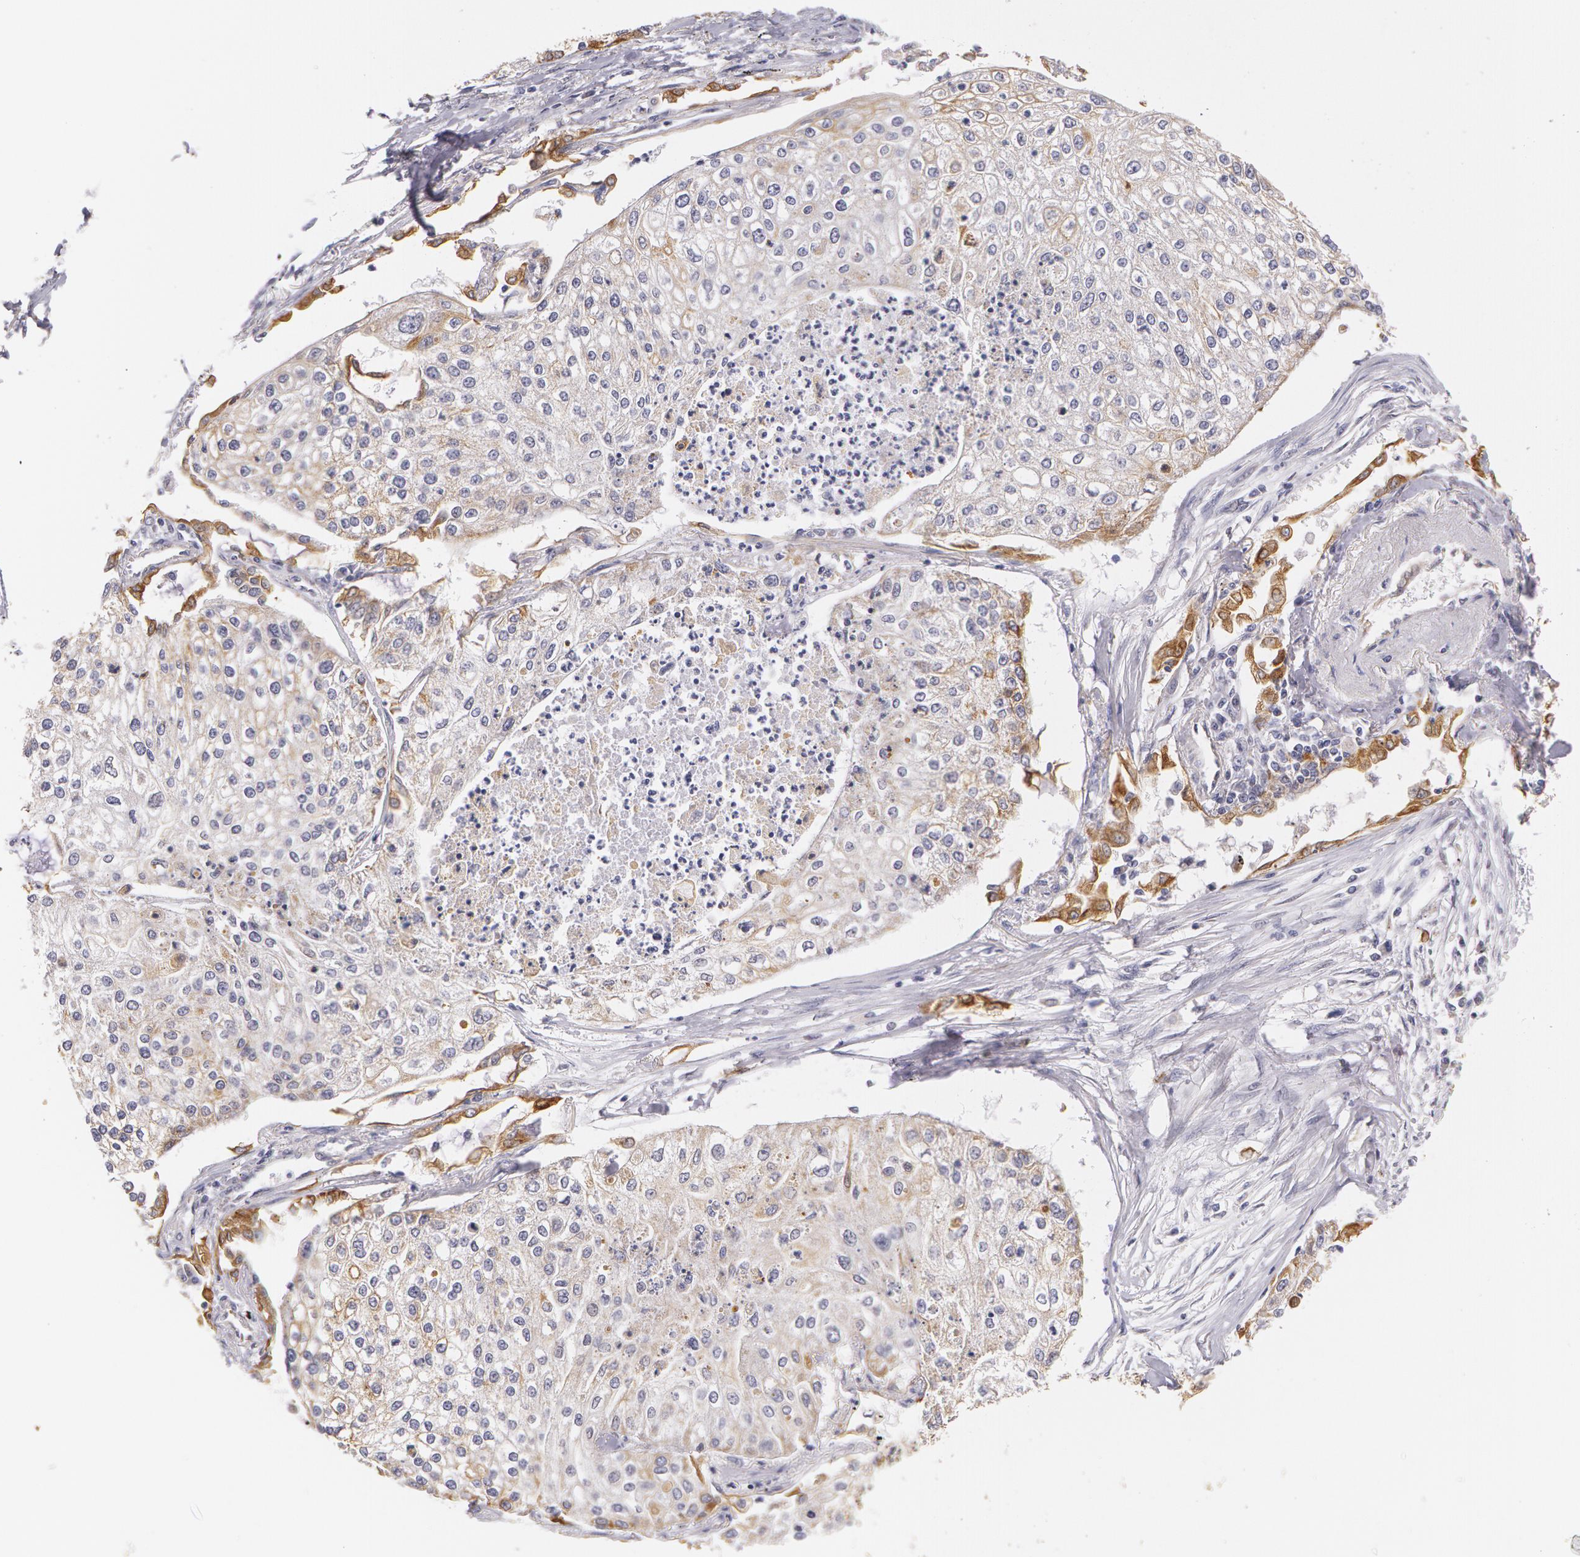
{"staining": {"intensity": "weak", "quantity": "25%-75%", "location": "cytoplasmic/membranous"}, "tissue": "lung cancer", "cell_type": "Tumor cells", "image_type": "cancer", "snomed": [{"axis": "morphology", "description": "Squamous cell carcinoma, NOS"}, {"axis": "topography", "description": "Lung"}], "caption": "This micrograph displays IHC staining of human lung cancer, with low weak cytoplasmic/membranous expression in approximately 25%-75% of tumor cells.", "gene": "KRT18", "patient": {"sex": "male", "age": 75}}